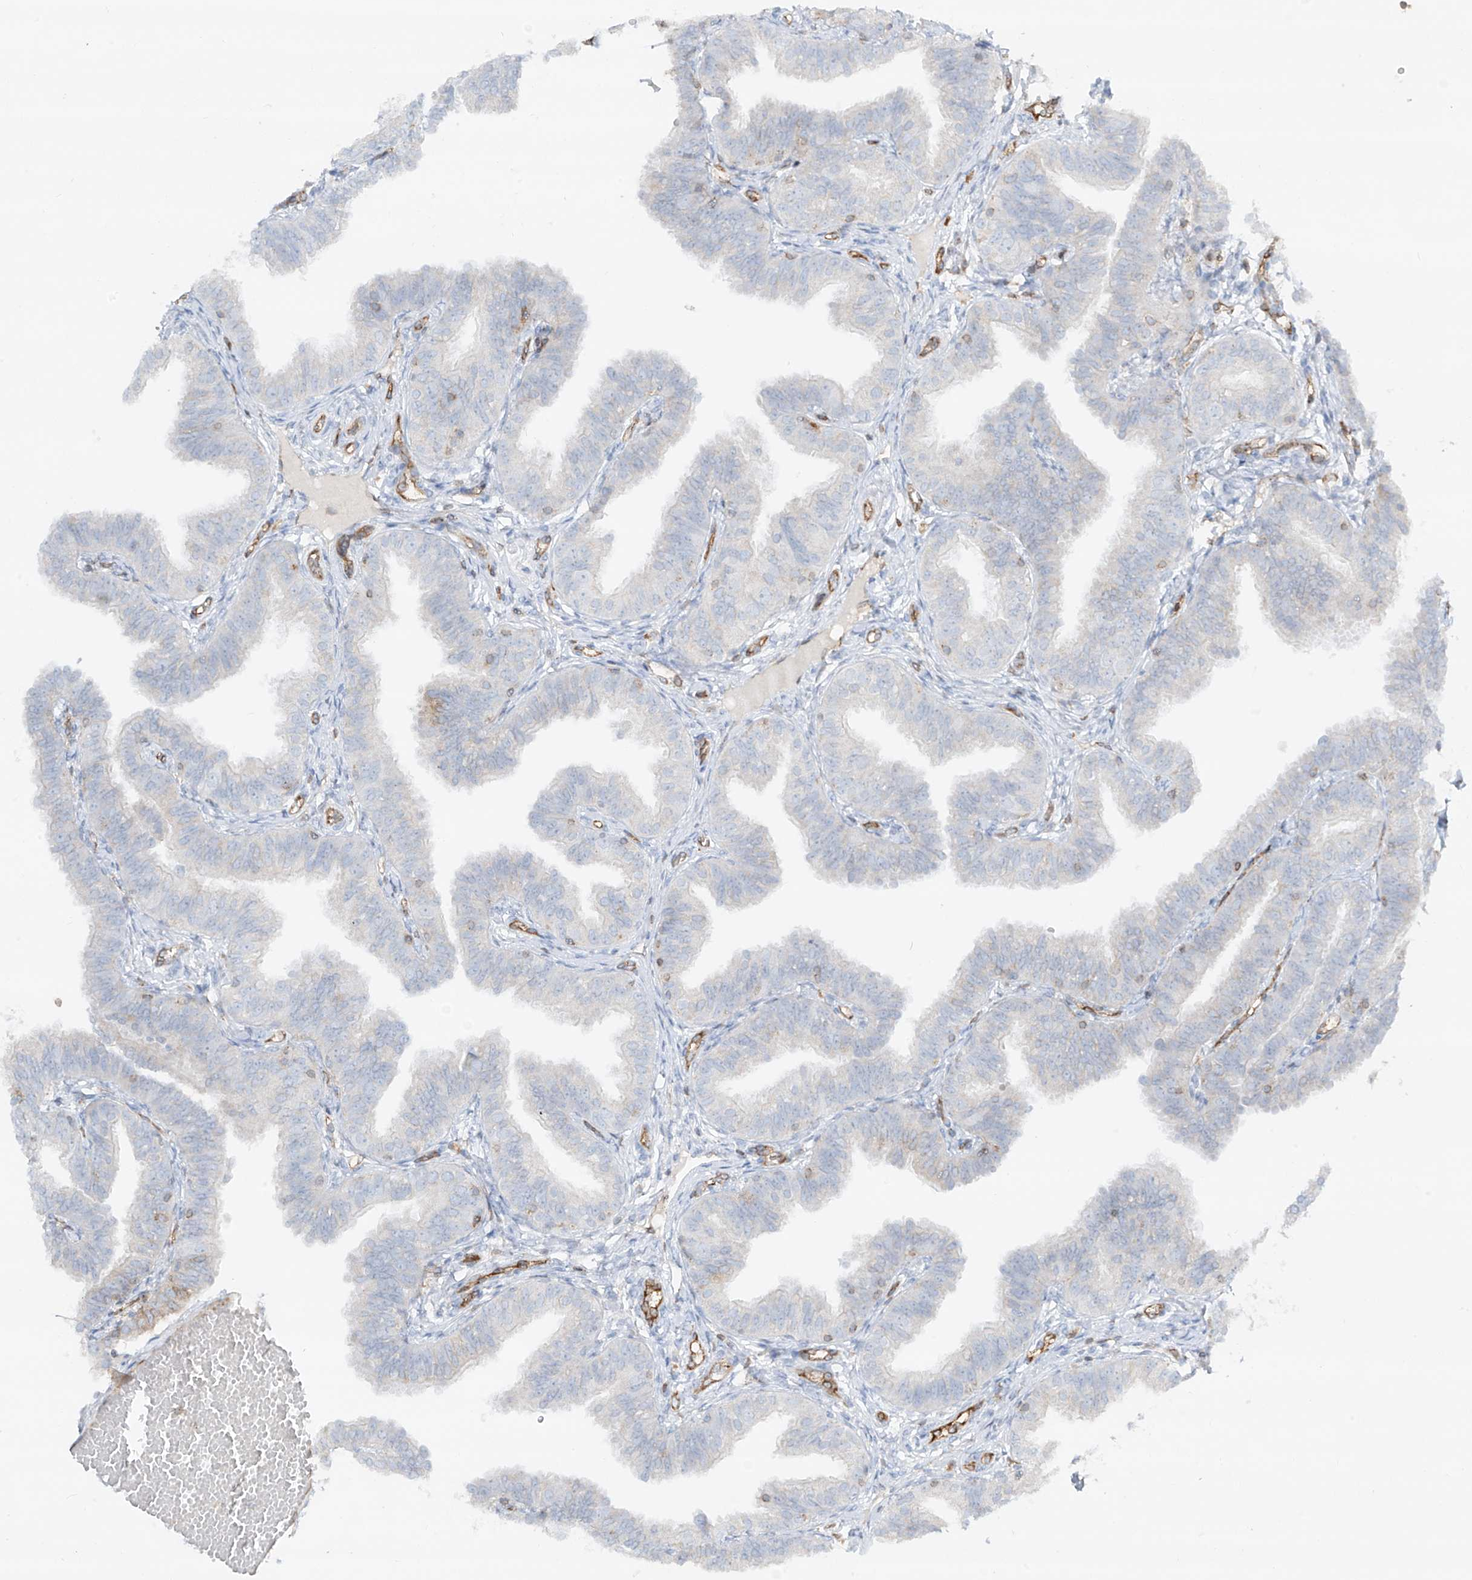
{"staining": {"intensity": "negative", "quantity": "none", "location": "none"}, "tissue": "fallopian tube", "cell_type": "Glandular cells", "image_type": "normal", "snomed": [{"axis": "morphology", "description": "Normal tissue, NOS"}, {"axis": "topography", "description": "Fallopian tube"}], "caption": "DAB immunohistochemical staining of unremarkable fallopian tube reveals no significant positivity in glandular cells.", "gene": "HLA", "patient": {"sex": "female", "age": 35}}